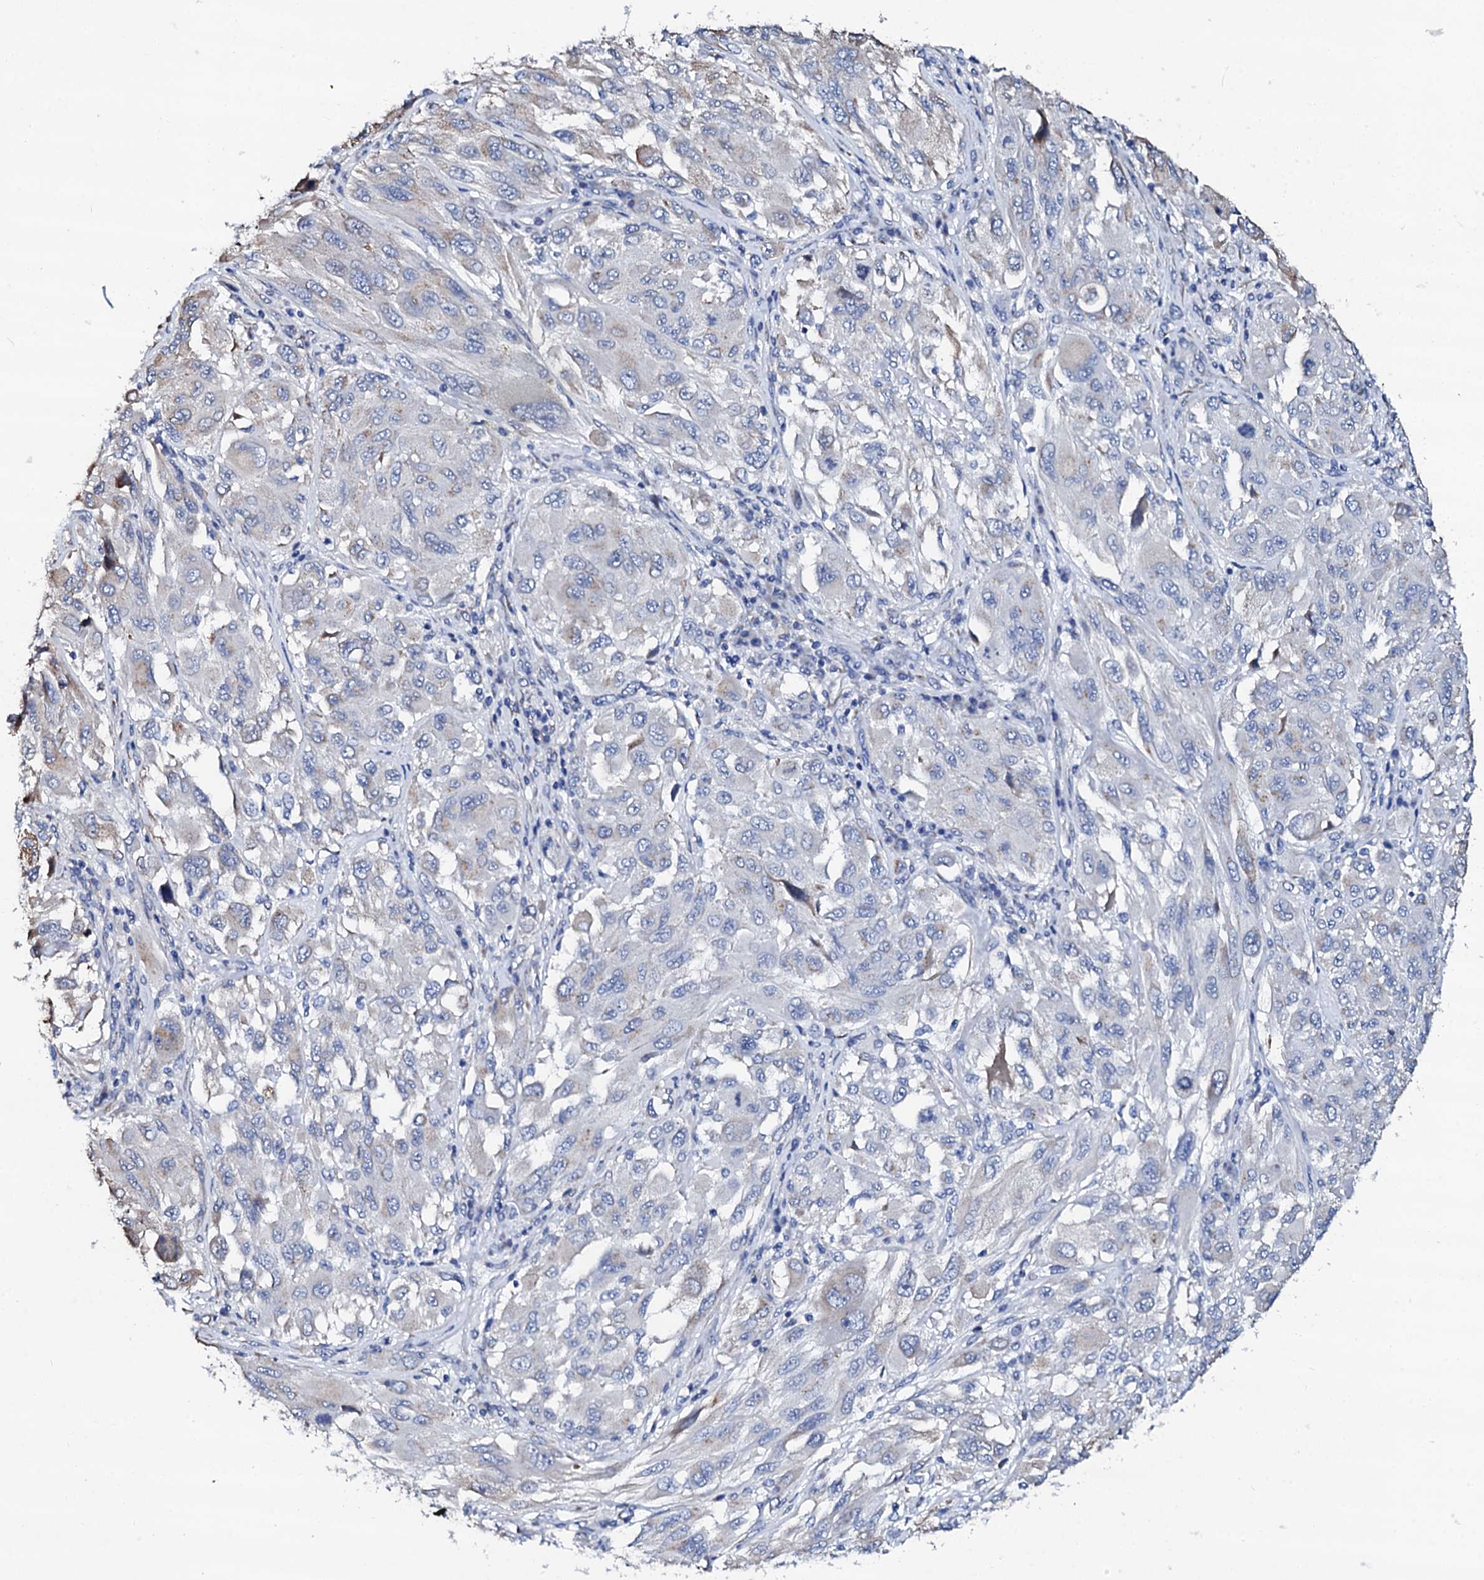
{"staining": {"intensity": "weak", "quantity": "<25%", "location": "cytoplasmic/membranous"}, "tissue": "melanoma", "cell_type": "Tumor cells", "image_type": "cancer", "snomed": [{"axis": "morphology", "description": "Malignant melanoma, NOS"}, {"axis": "topography", "description": "Skin"}], "caption": "This is a histopathology image of immunohistochemistry (IHC) staining of malignant melanoma, which shows no positivity in tumor cells.", "gene": "AKAP3", "patient": {"sex": "female", "age": 91}}